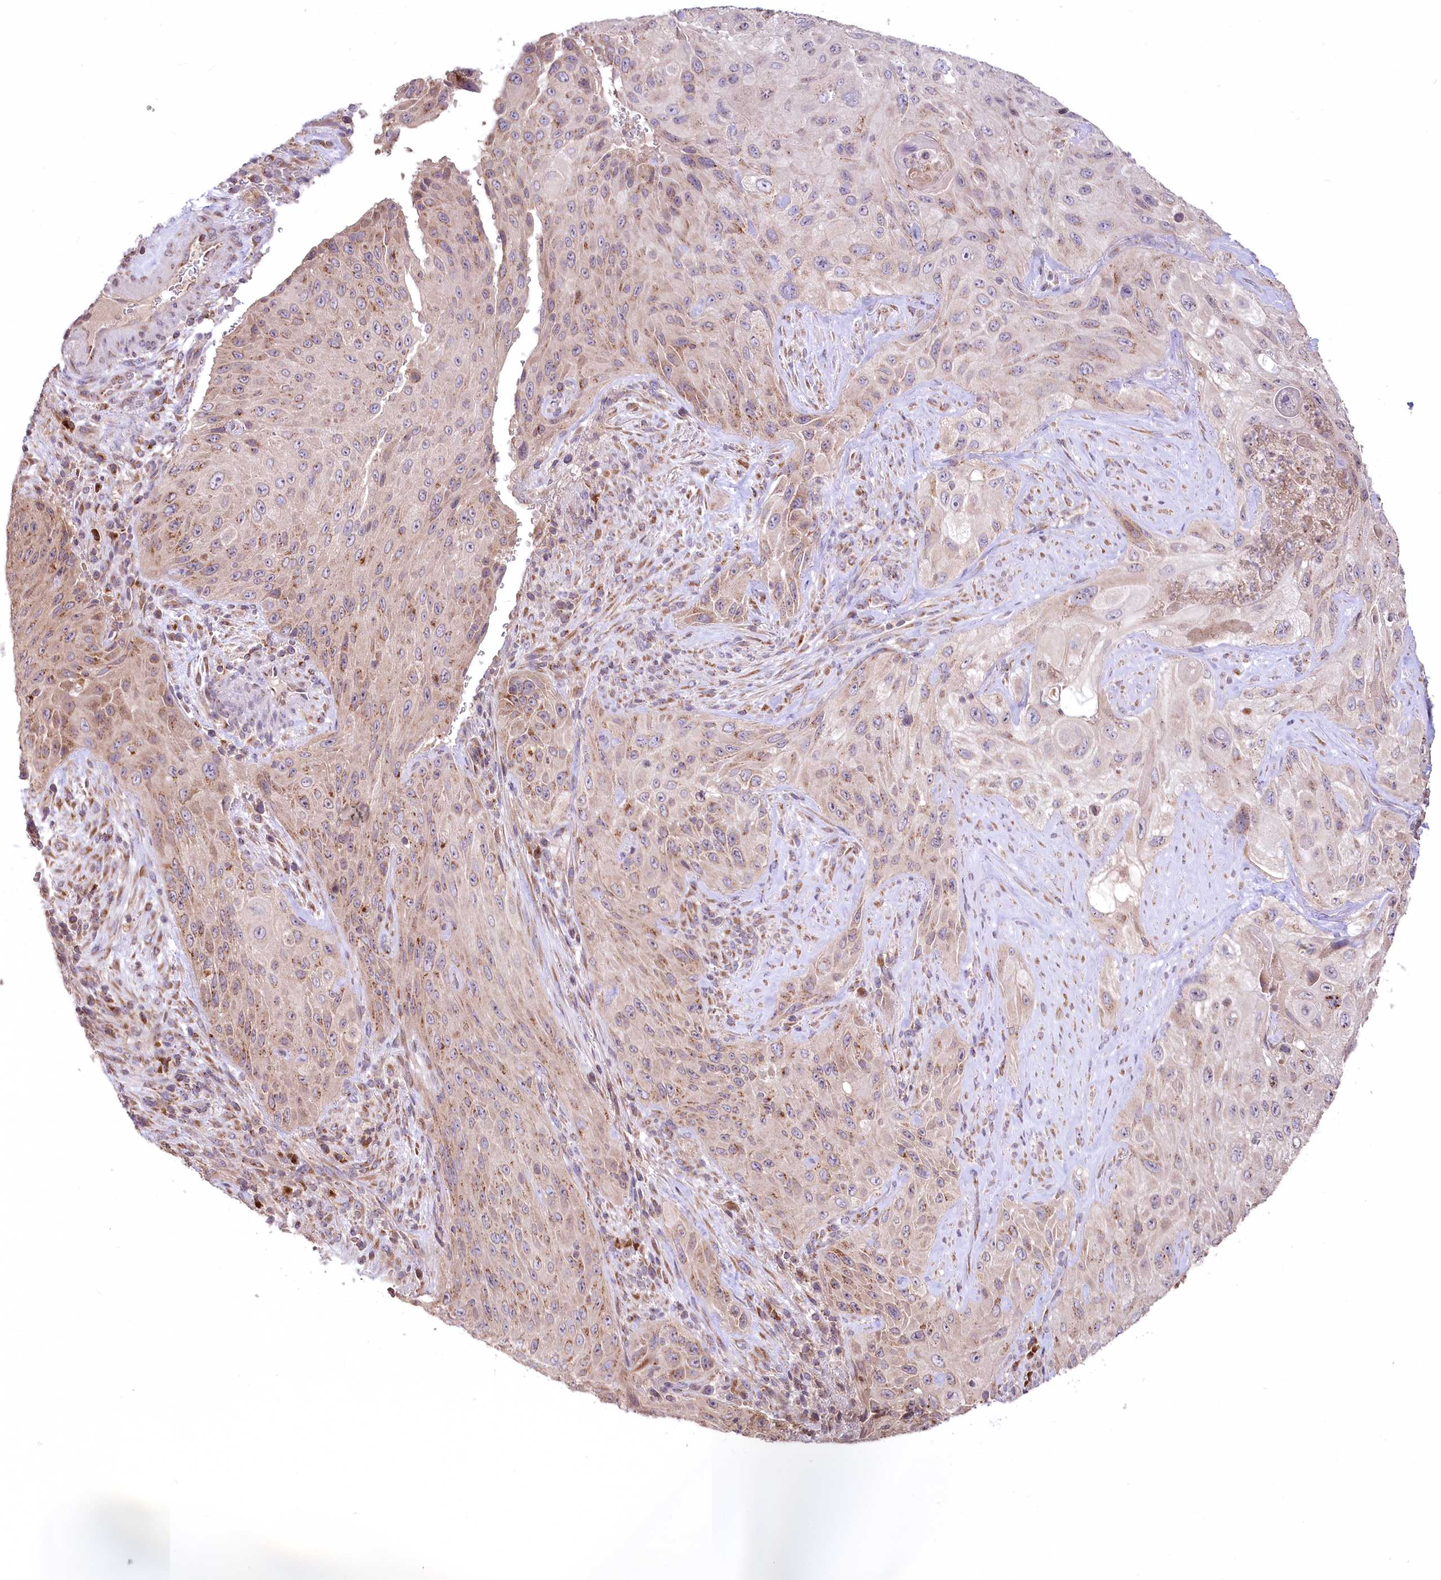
{"staining": {"intensity": "weak", "quantity": ">75%", "location": "cytoplasmic/membranous"}, "tissue": "cervical cancer", "cell_type": "Tumor cells", "image_type": "cancer", "snomed": [{"axis": "morphology", "description": "Squamous cell carcinoma, NOS"}, {"axis": "topography", "description": "Cervix"}], "caption": "The histopathology image shows a brown stain indicating the presence of a protein in the cytoplasmic/membranous of tumor cells in squamous cell carcinoma (cervical). The staining is performed using DAB (3,3'-diaminobenzidine) brown chromogen to label protein expression. The nuclei are counter-stained blue using hematoxylin.", "gene": "STT3B", "patient": {"sex": "female", "age": 42}}